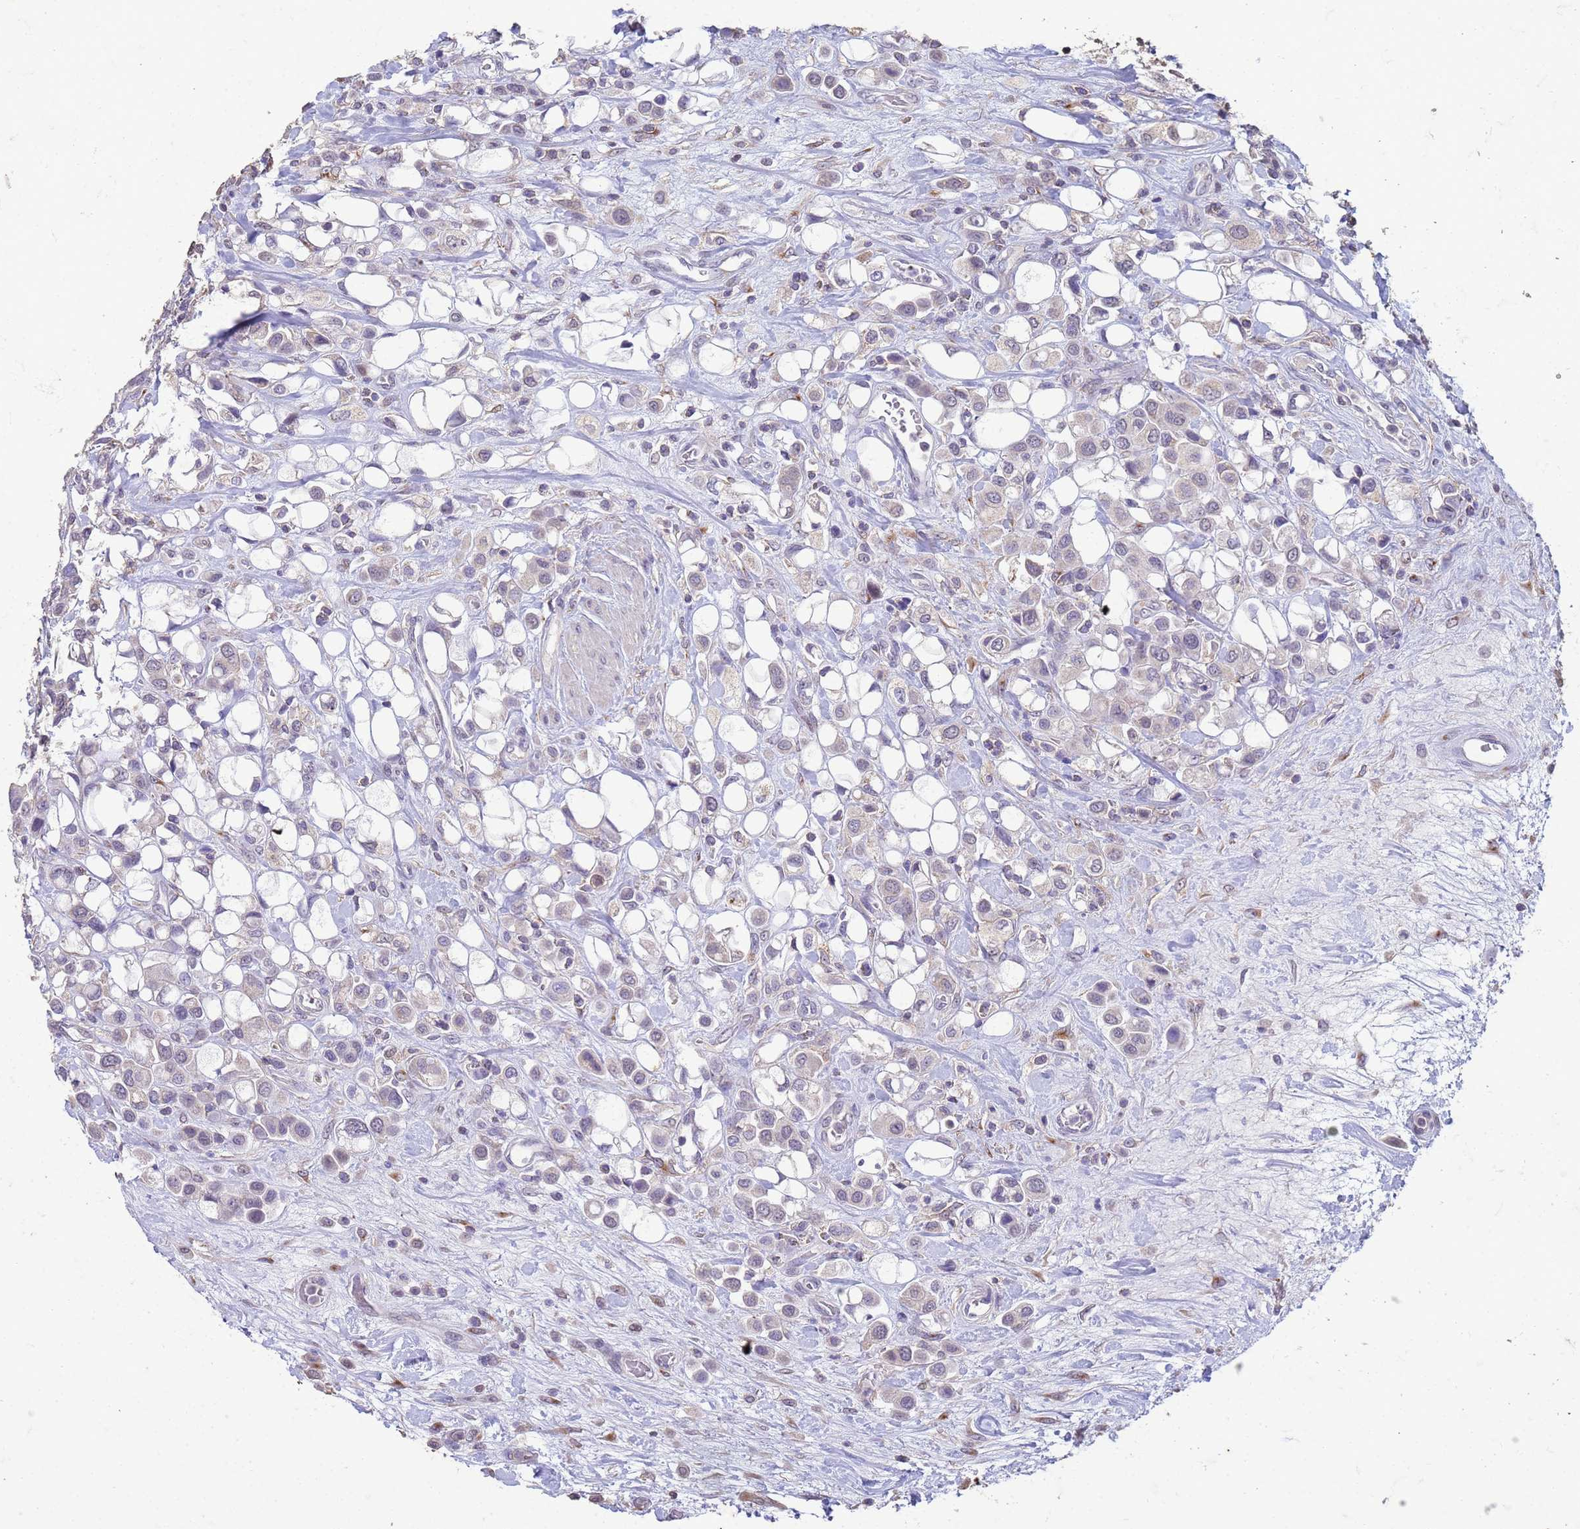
{"staining": {"intensity": "negative", "quantity": "none", "location": "none"}, "tissue": "urothelial cancer", "cell_type": "Tumor cells", "image_type": "cancer", "snomed": [{"axis": "morphology", "description": "Urothelial carcinoma, High grade"}, {"axis": "topography", "description": "Urinary bladder"}], "caption": "Immunohistochemistry photomicrograph of neoplastic tissue: urothelial cancer stained with DAB exhibits no significant protein expression in tumor cells.", "gene": "SLC25A15", "patient": {"sex": "male", "age": 50}}